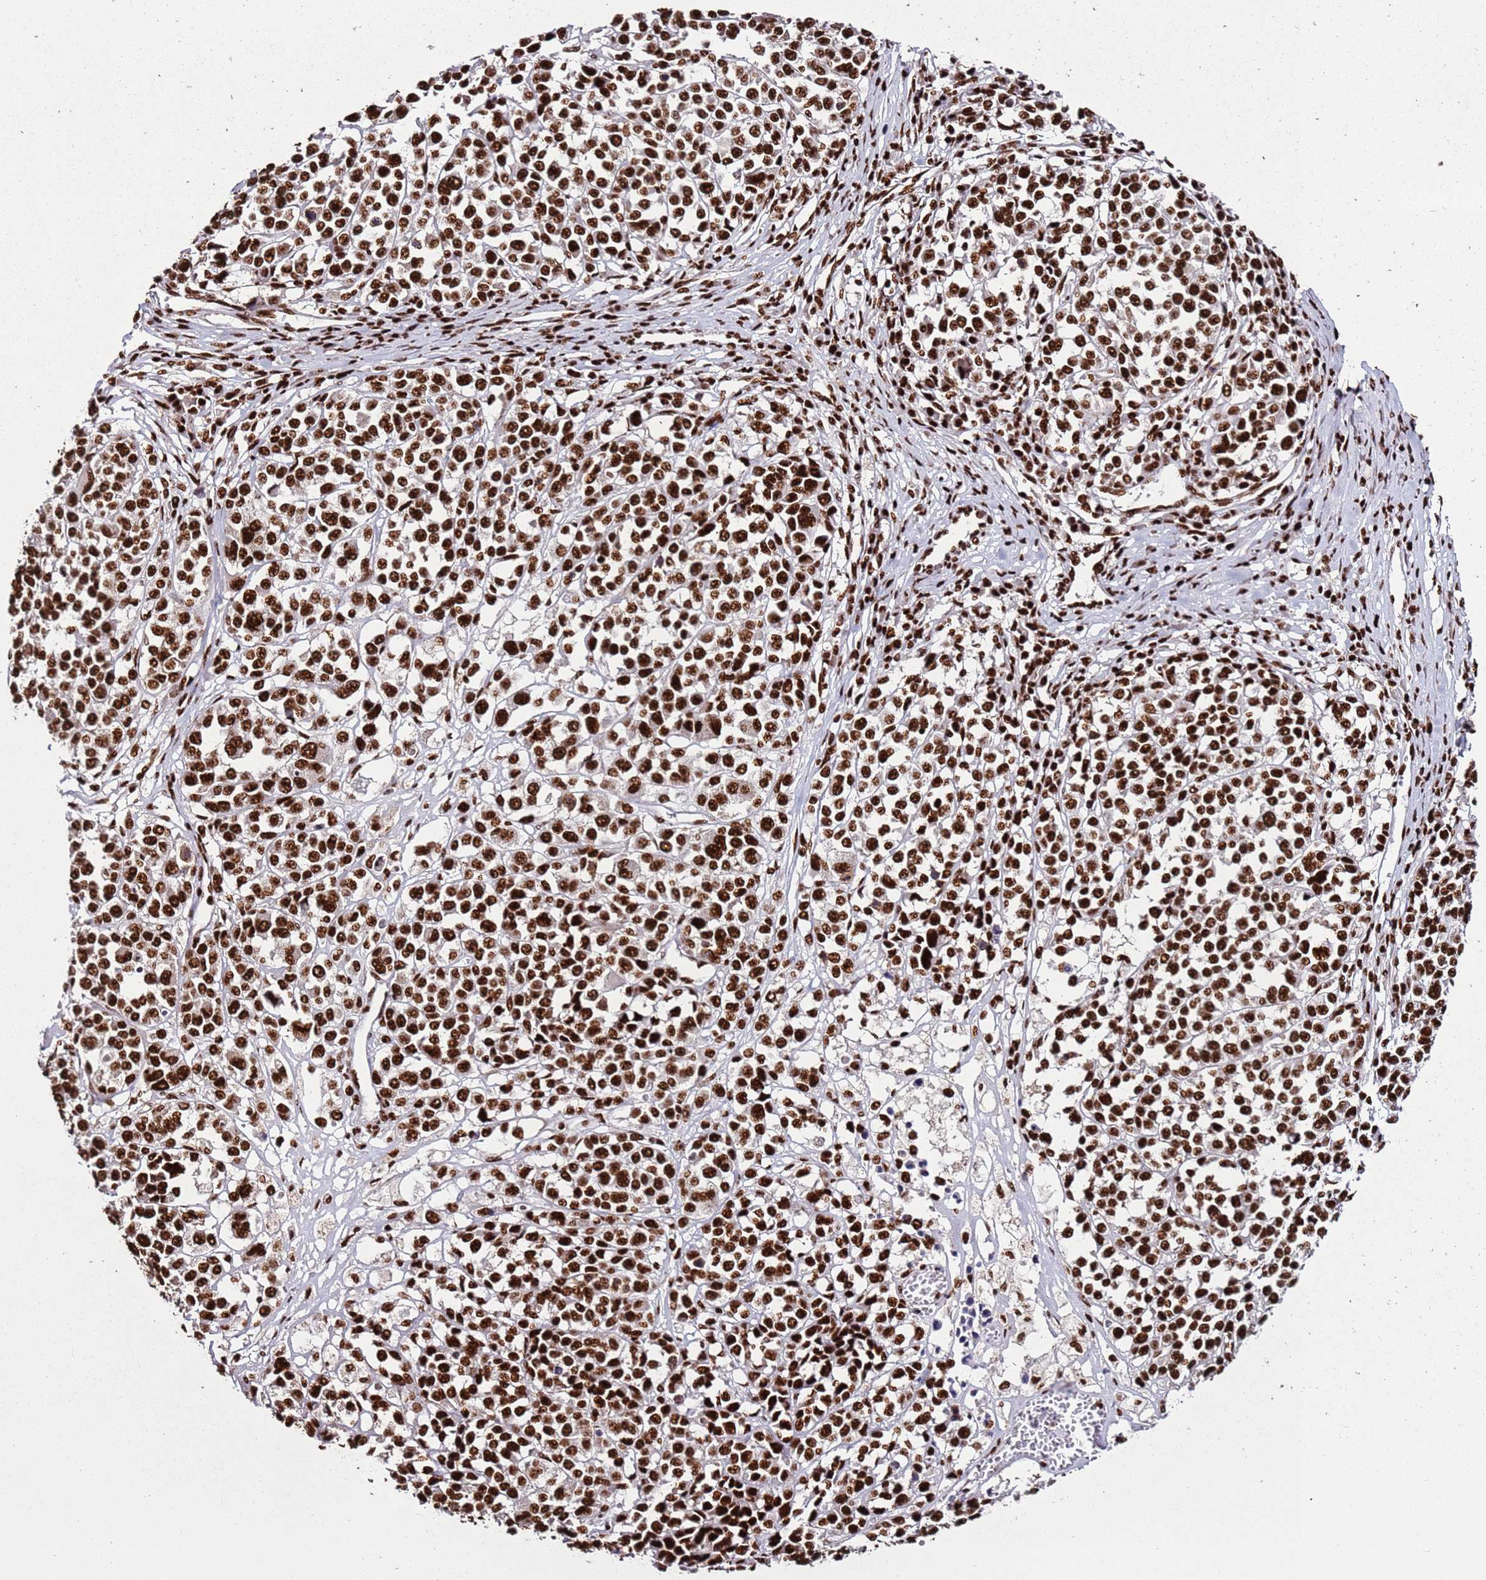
{"staining": {"intensity": "strong", "quantity": ">75%", "location": "nuclear"}, "tissue": "melanoma", "cell_type": "Tumor cells", "image_type": "cancer", "snomed": [{"axis": "morphology", "description": "Malignant melanoma, Metastatic site"}, {"axis": "topography", "description": "Lymph node"}], "caption": "DAB (3,3'-diaminobenzidine) immunohistochemical staining of human malignant melanoma (metastatic site) displays strong nuclear protein staining in about >75% of tumor cells. (brown staining indicates protein expression, while blue staining denotes nuclei).", "gene": "C6orf226", "patient": {"sex": "male", "age": 44}}